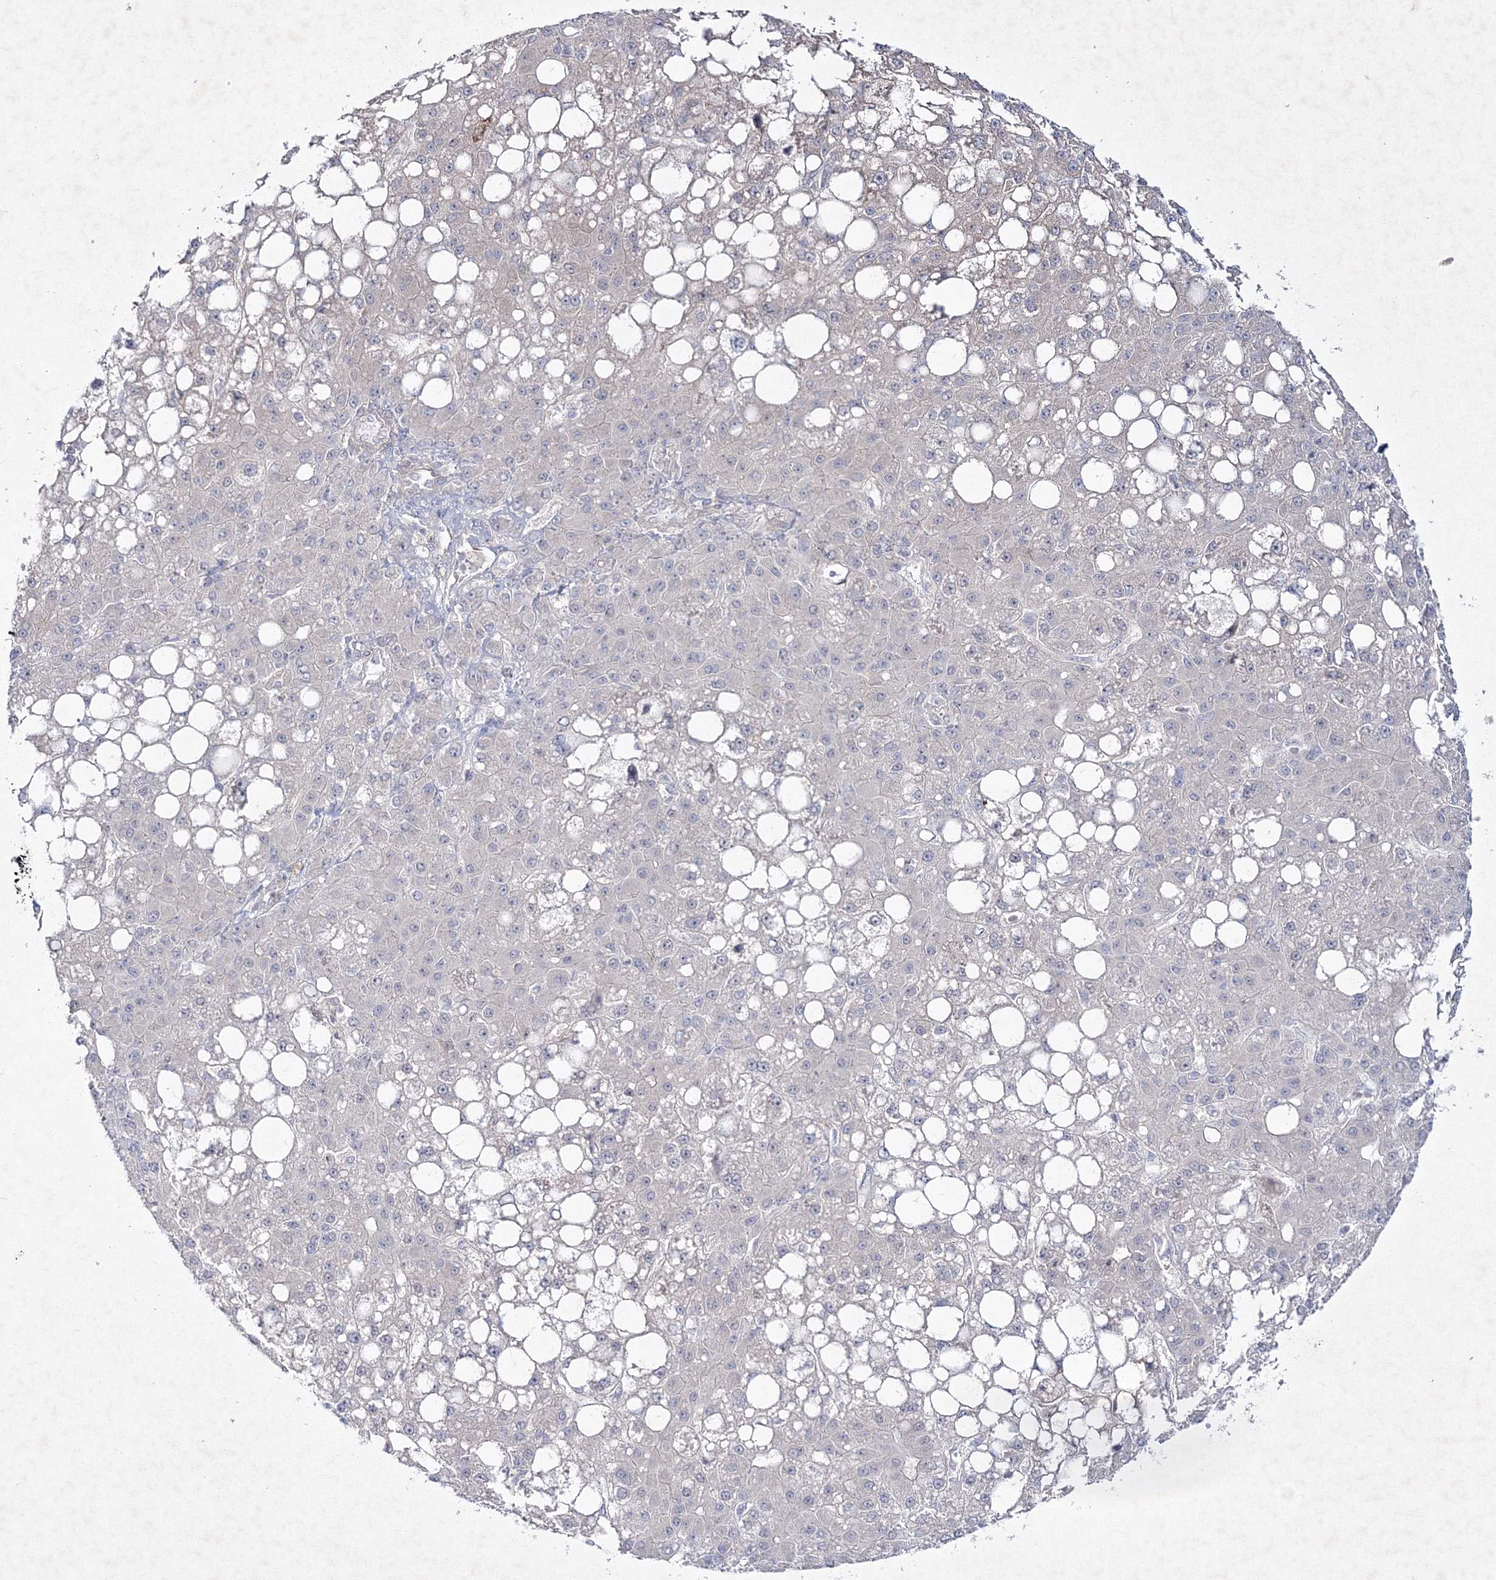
{"staining": {"intensity": "negative", "quantity": "none", "location": "none"}, "tissue": "liver cancer", "cell_type": "Tumor cells", "image_type": "cancer", "snomed": [{"axis": "morphology", "description": "Carcinoma, Hepatocellular, NOS"}, {"axis": "topography", "description": "Liver"}], "caption": "Histopathology image shows no protein positivity in tumor cells of liver cancer (hepatocellular carcinoma) tissue.", "gene": "IPMK", "patient": {"sex": "male", "age": 67}}